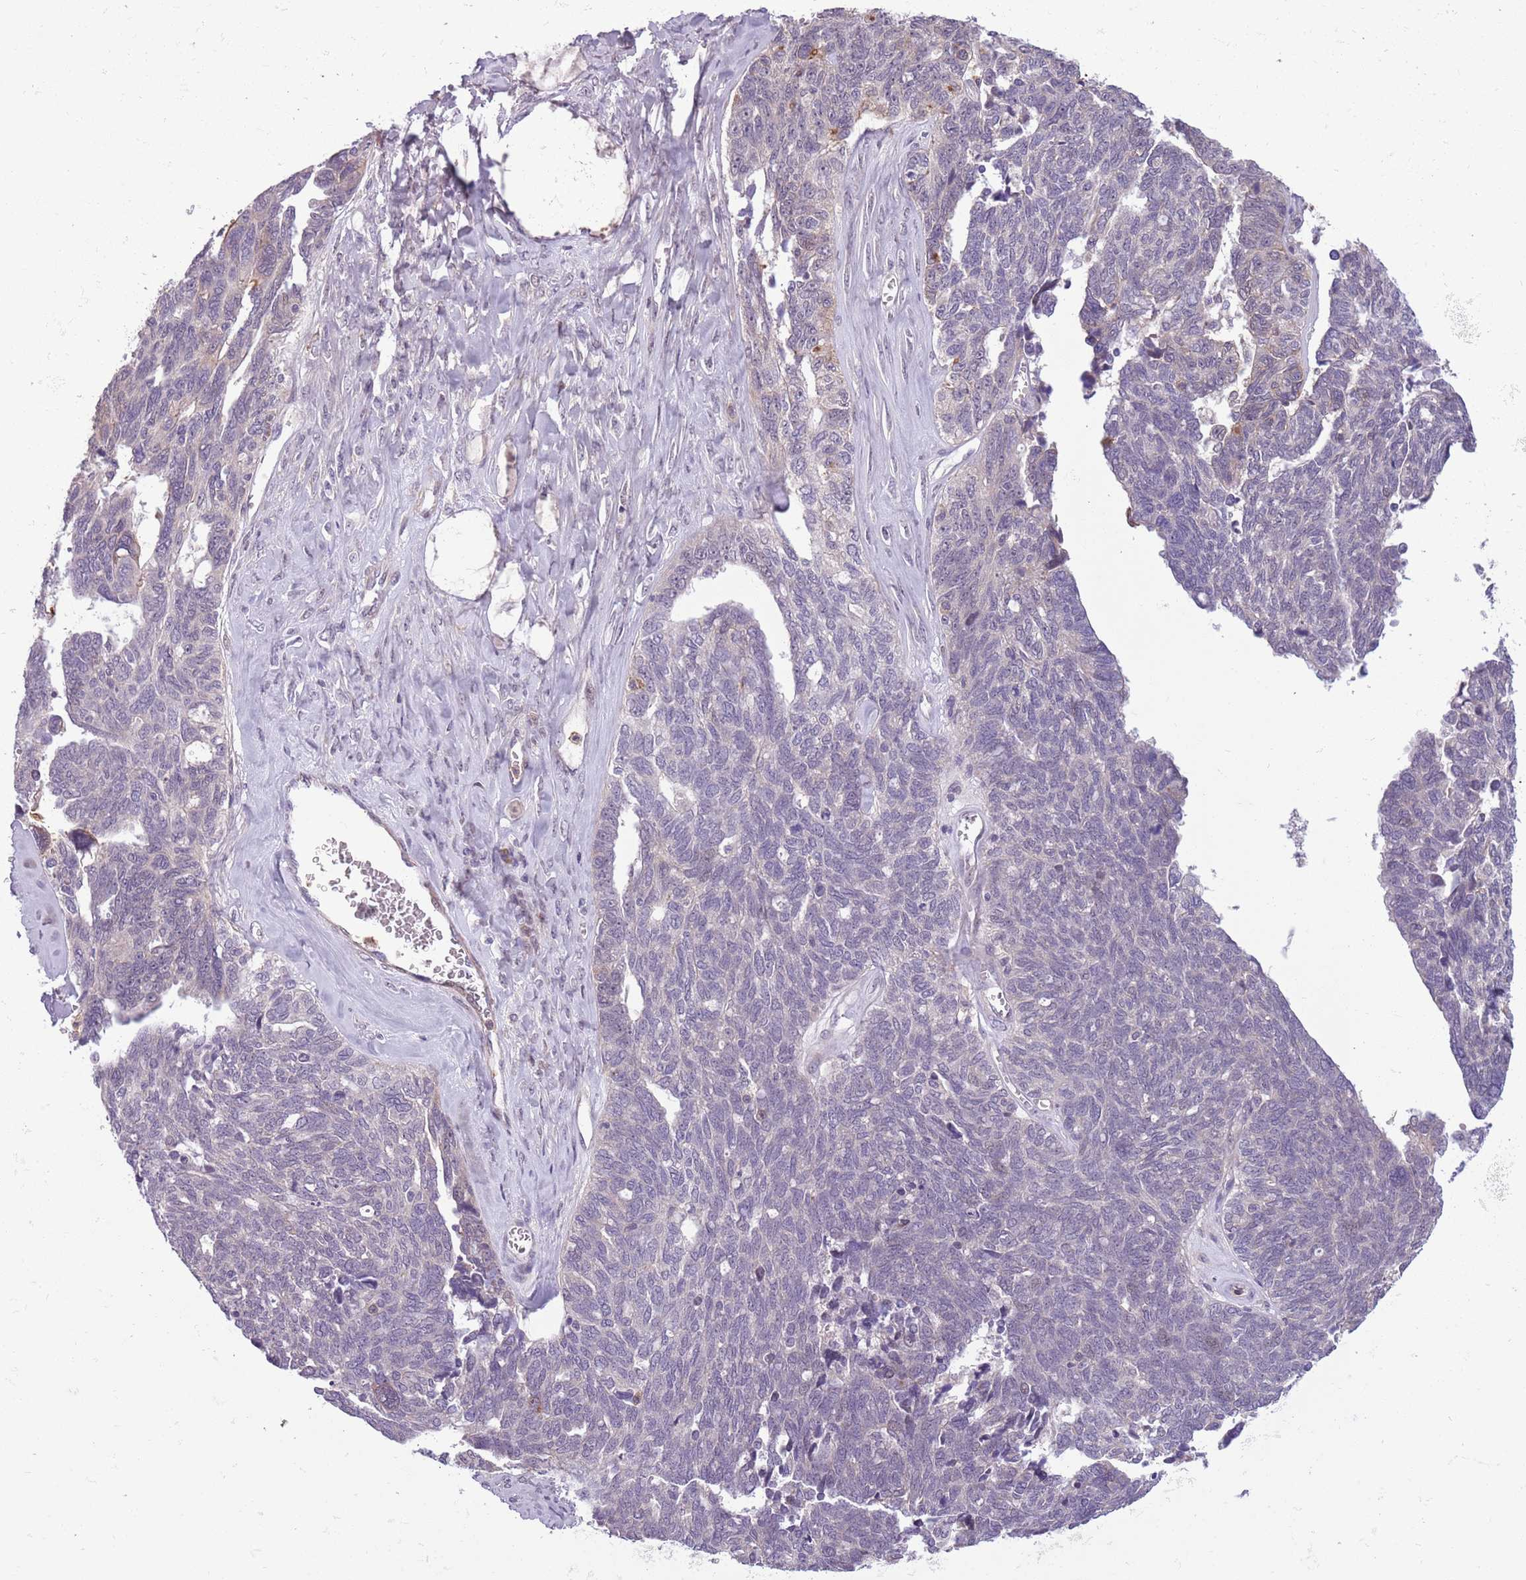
{"staining": {"intensity": "negative", "quantity": "none", "location": "none"}, "tissue": "ovarian cancer", "cell_type": "Tumor cells", "image_type": "cancer", "snomed": [{"axis": "morphology", "description": "Cystadenocarcinoma, serous, NOS"}, {"axis": "topography", "description": "Ovary"}], "caption": "Ovarian serous cystadenocarcinoma was stained to show a protein in brown. There is no significant staining in tumor cells.", "gene": "JAML", "patient": {"sex": "female", "age": 79}}